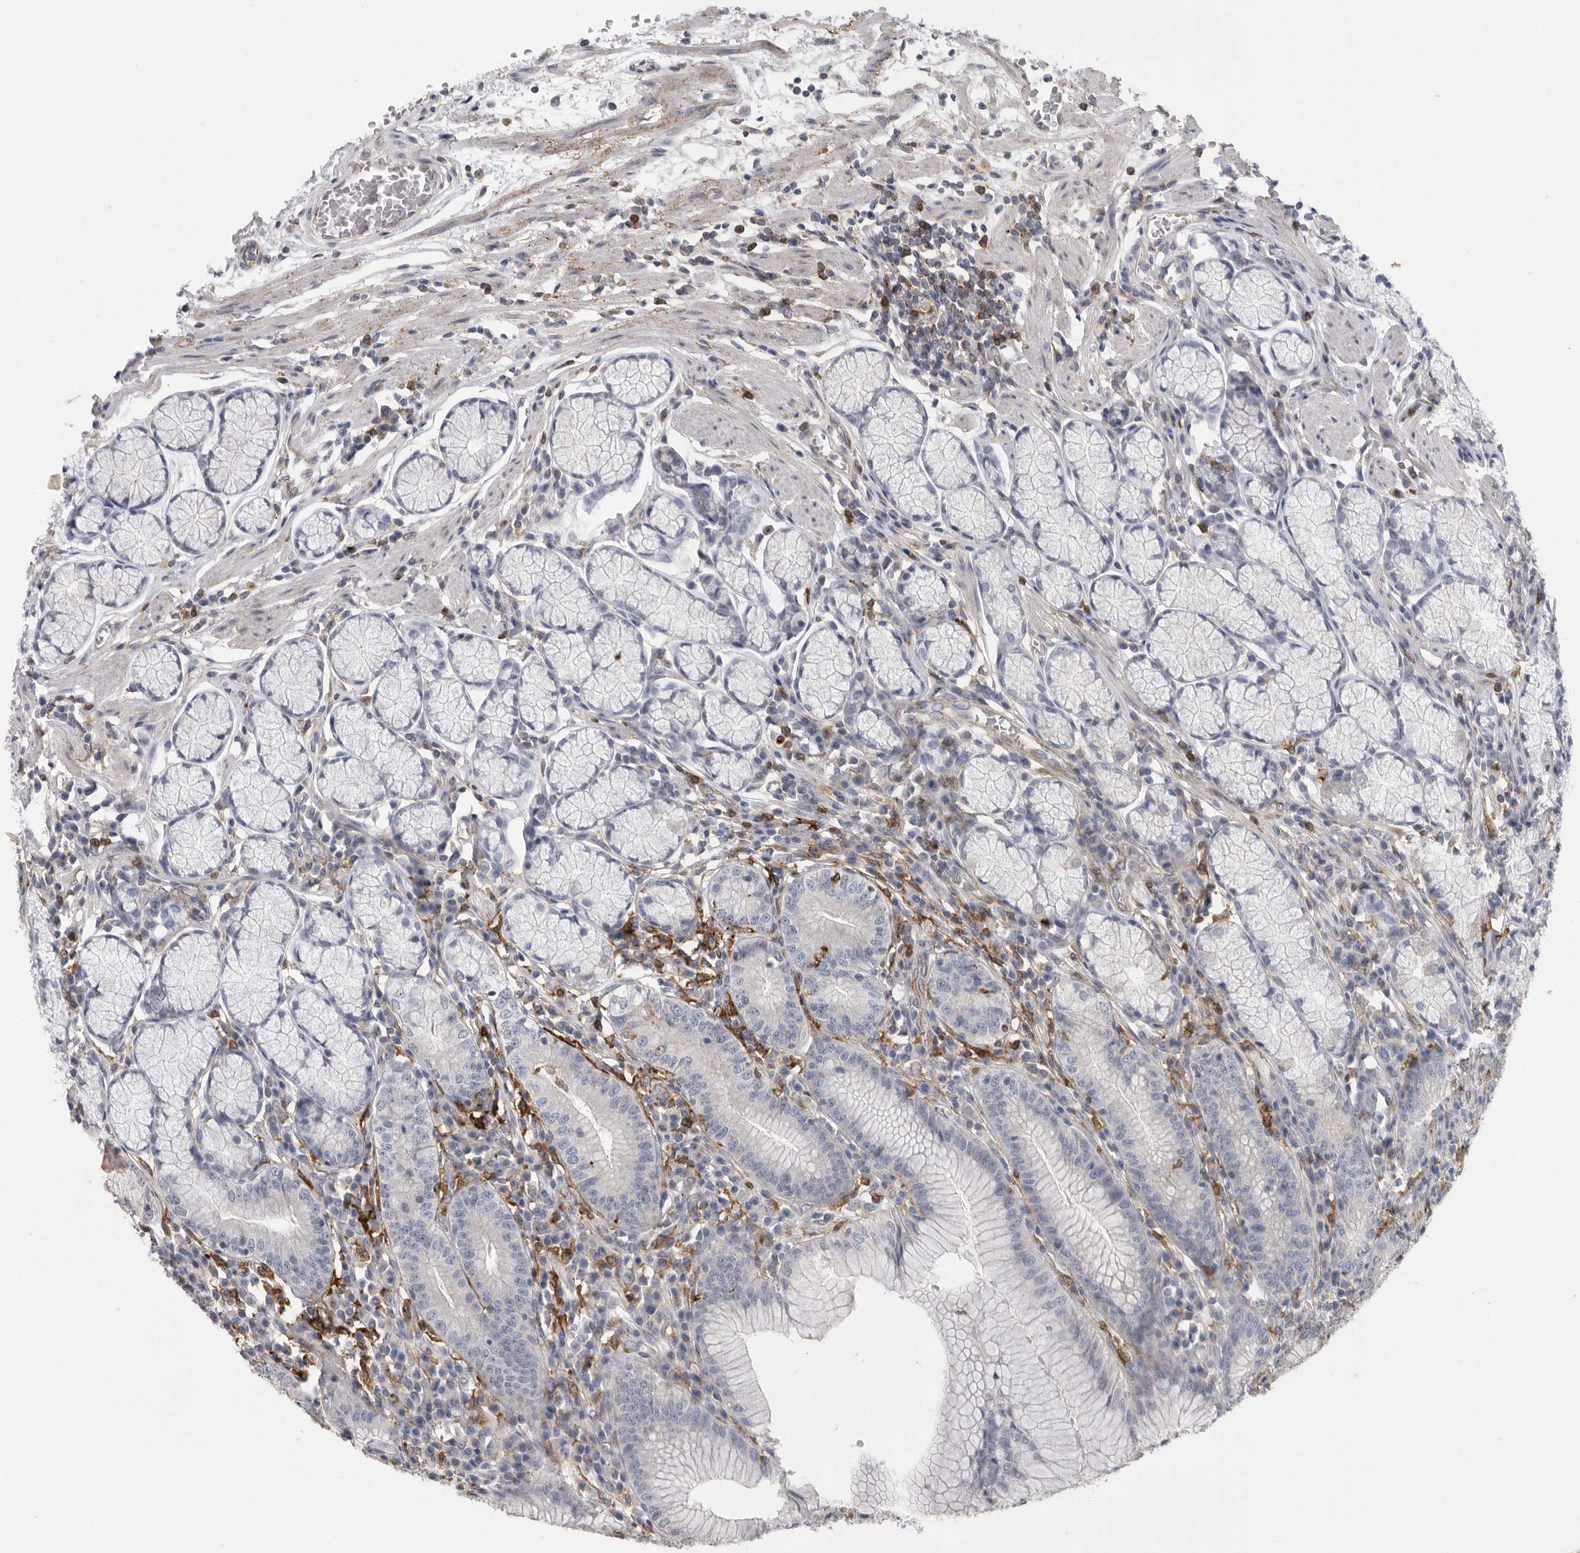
{"staining": {"intensity": "weak", "quantity": "25%-75%", "location": "cytoplasmic/membranous"}, "tissue": "stomach", "cell_type": "Glandular cells", "image_type": "normal", "snomed": [{"axis": "morphology", "description": "Normal tissue, NOS"}, {"axis": "topography", "description": "Stomach"}], "caption": "Stomach stained with immunohistochemistry (IHC) reveals weak cytoplasmic/membranous expression in approximately 25%-75% of glandular cells.", "gene": "SIGLEC10", "patient": {"sex": "male", "age": 55}}